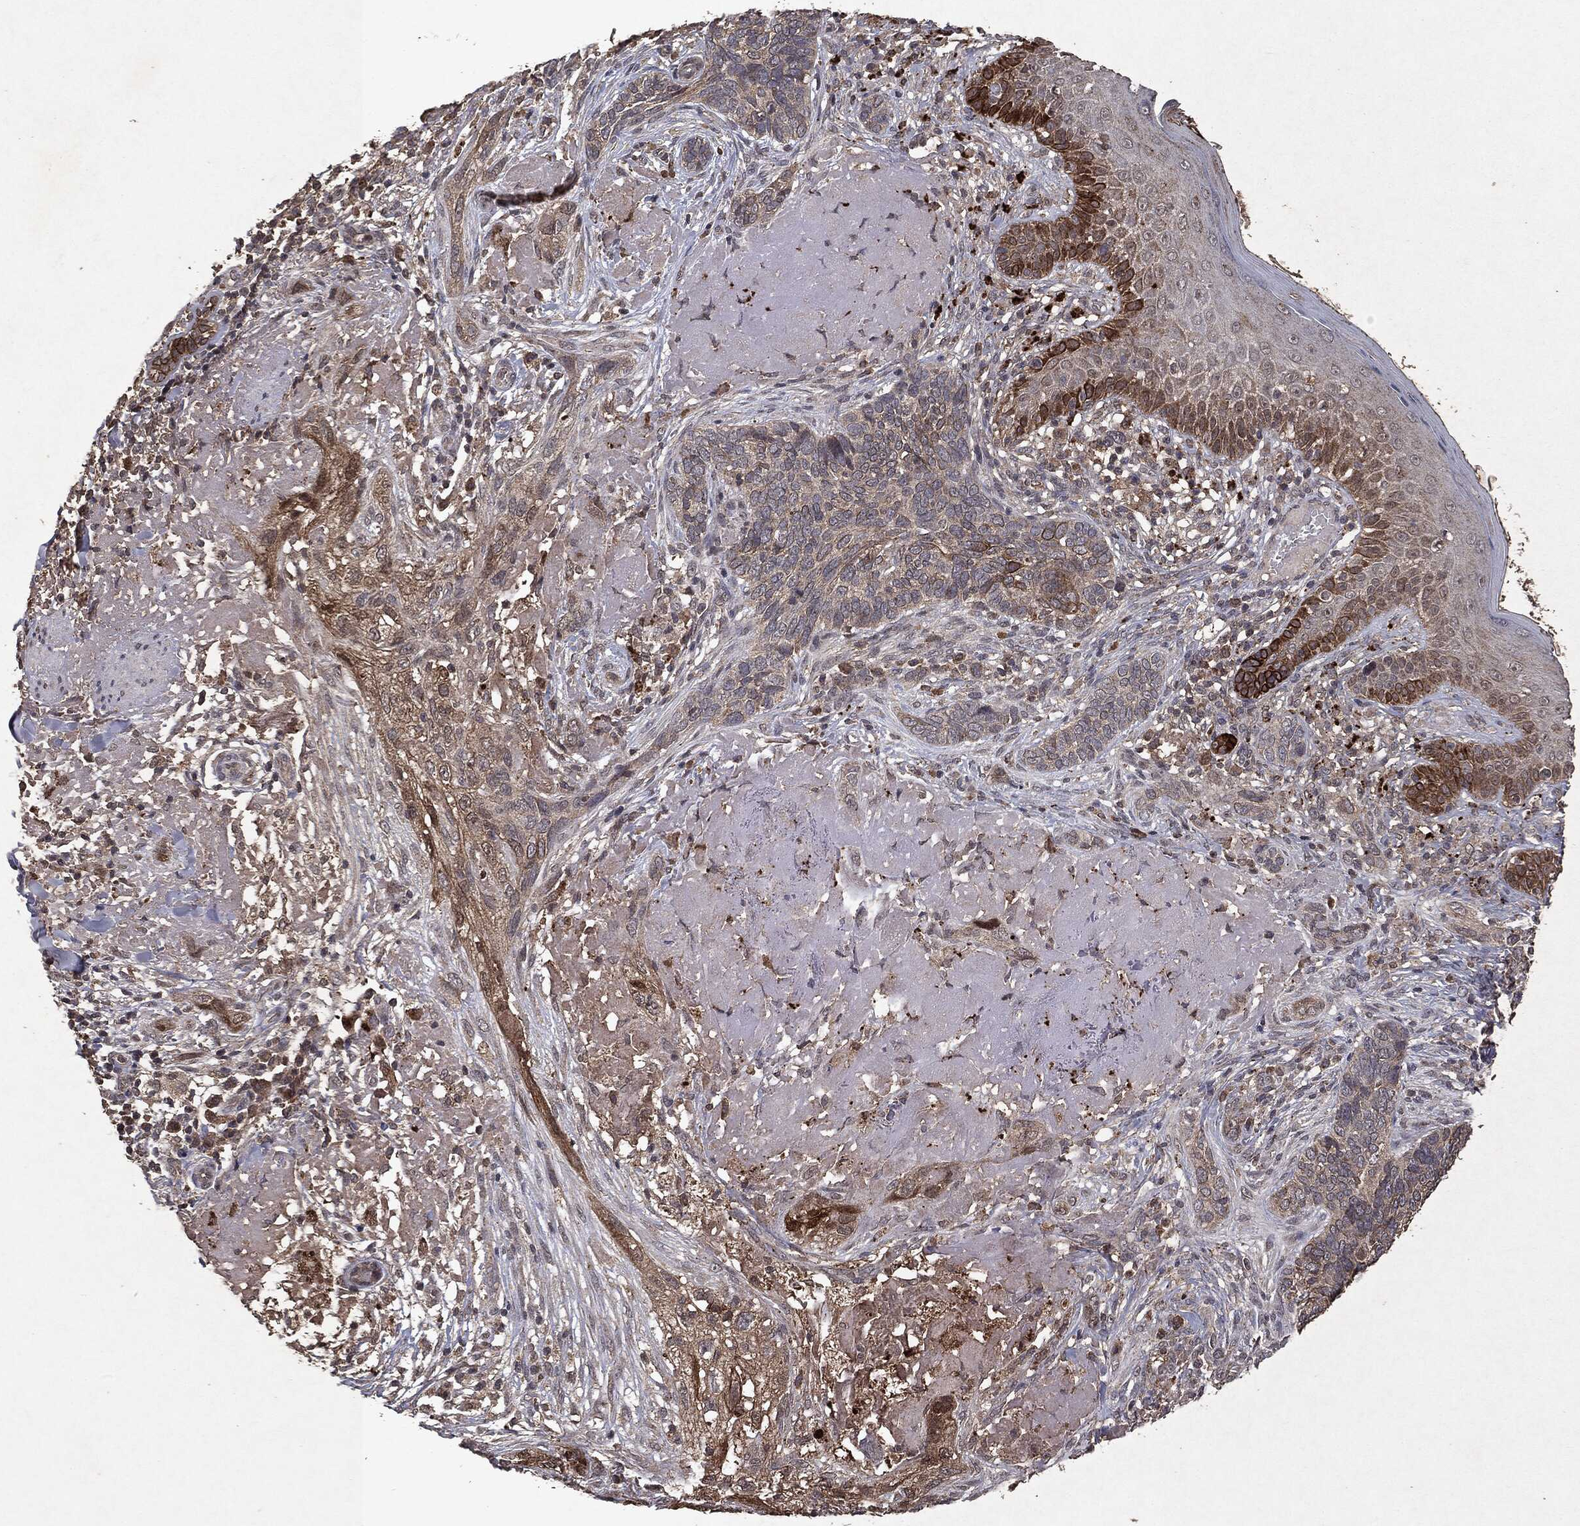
{"staining": {"intensity": "weak", "quantity": "<25%", "location": "cytoplasmic/membranous"}, "tissue": "skin cancer", "cell_type": "Tumor cells", "image_type": "cancer", "snomed": [{"axis": "morphology", "description": "Basal cell carcinoma"}, {"axis": "topography", "description": "Skin"}], "caption": "This photomicrograph is of basal cell carcinoma (skin) stained with IHC to label a protein in brown with the nuclei are counter-stained blue. There is no positivity in tumor cells.", "gene": "MTOR", "patient": {"sex": "male", "age": 91}}